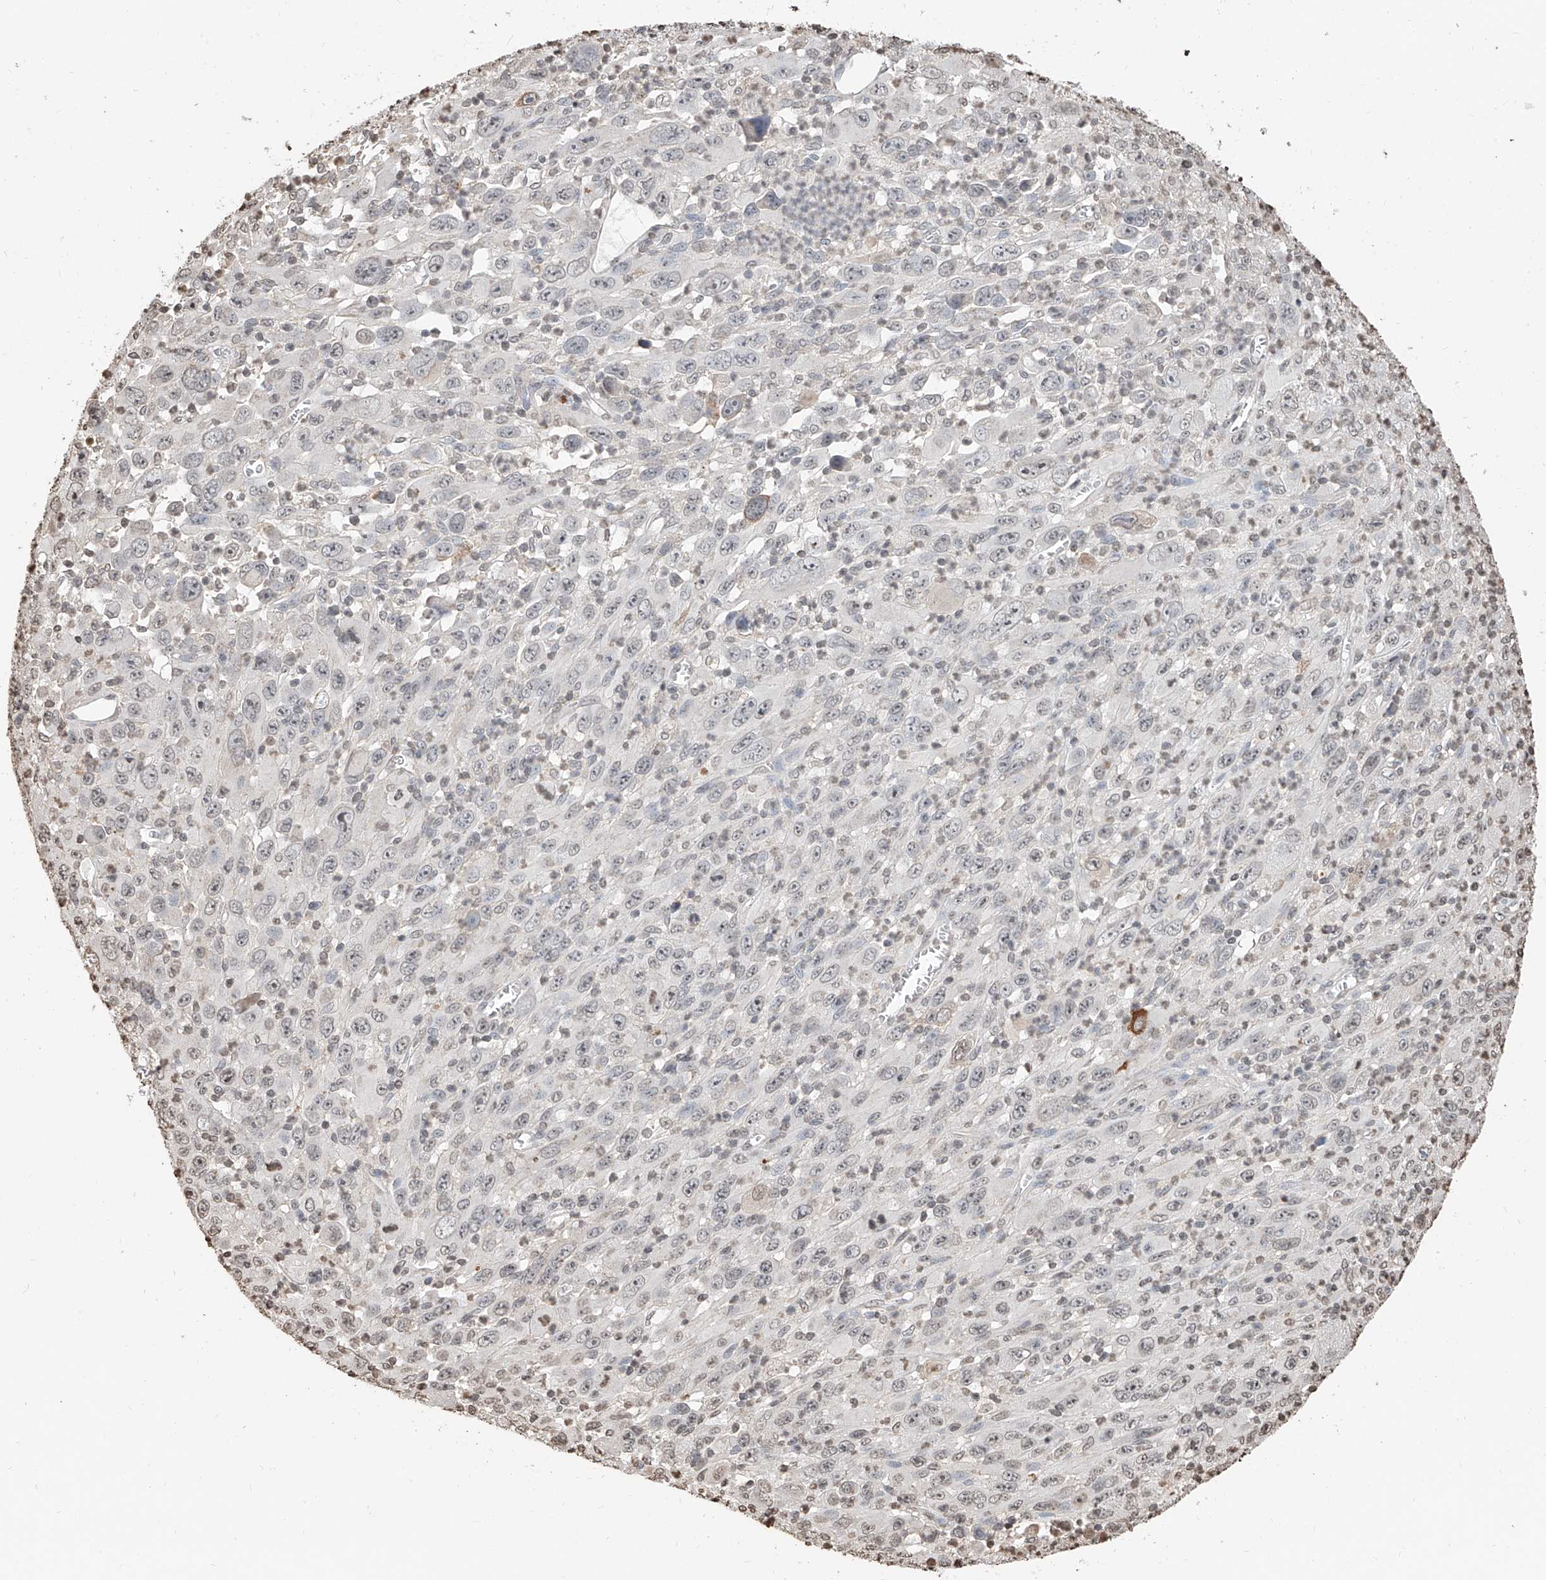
{"staining": {"intensity": "negative", "quantity": "none", "location": "none"}, "tissue": "melanoma", "cell_type": "Tumor cells", "image_type": "cancer", "snomed": [{"axis": "morphology", "description": "Malignant melanoma, Metastatic site"}, {"axis": "topography", "description": "Skin"}], "caption": "There is no significant positivity in tumor cells of melanoma.", "gene": "RP9", "patient": {"sex": "female", "age": 56}}